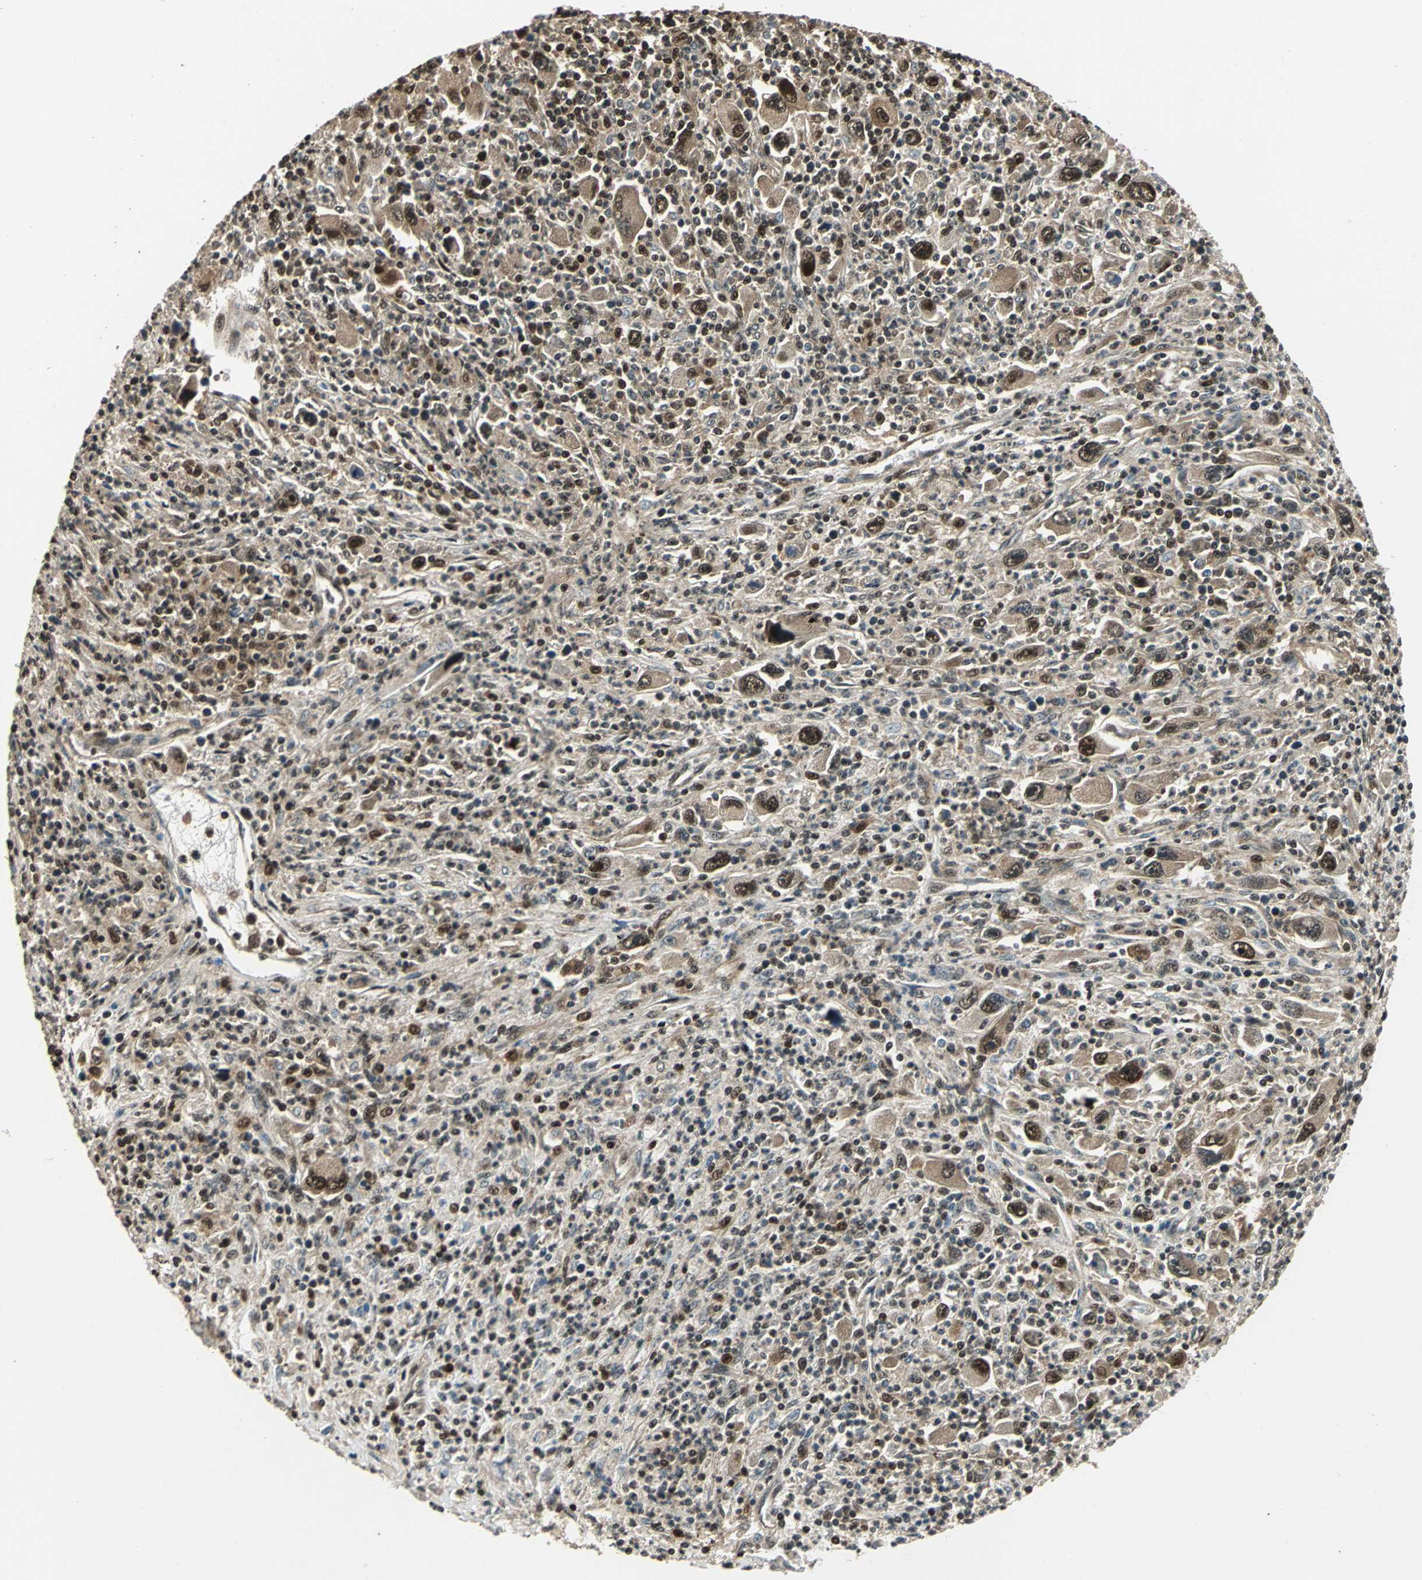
{"staining": {"intensity": "moderate", "quantity": "25%-75%", "location": "cytoplasmic/membranous,nuclear"}, "tissue": "melanoma", "cell_type": "Tumor cells", "image_type": "cancer", "snomed": [{"axis": "morphology", "description": "Malignant melanoma, Metastatic site"}, {"axis": "topography", "description": "Skin"}], "caption": "Tumor cells display medium levels of moderate cytoplasmic/membranous and nuclear positivity in about 25%-75% of cells in human malignant melanoma (metastatic site). The protein is stained brown, and the nuclei are stained in blue (DAB (3,3'-diaminobenzidine) IHC with brightfield microscopy, high magnification).", "gene": "PPP1R13L", "patient": {"sex": "female", "age": 56}}